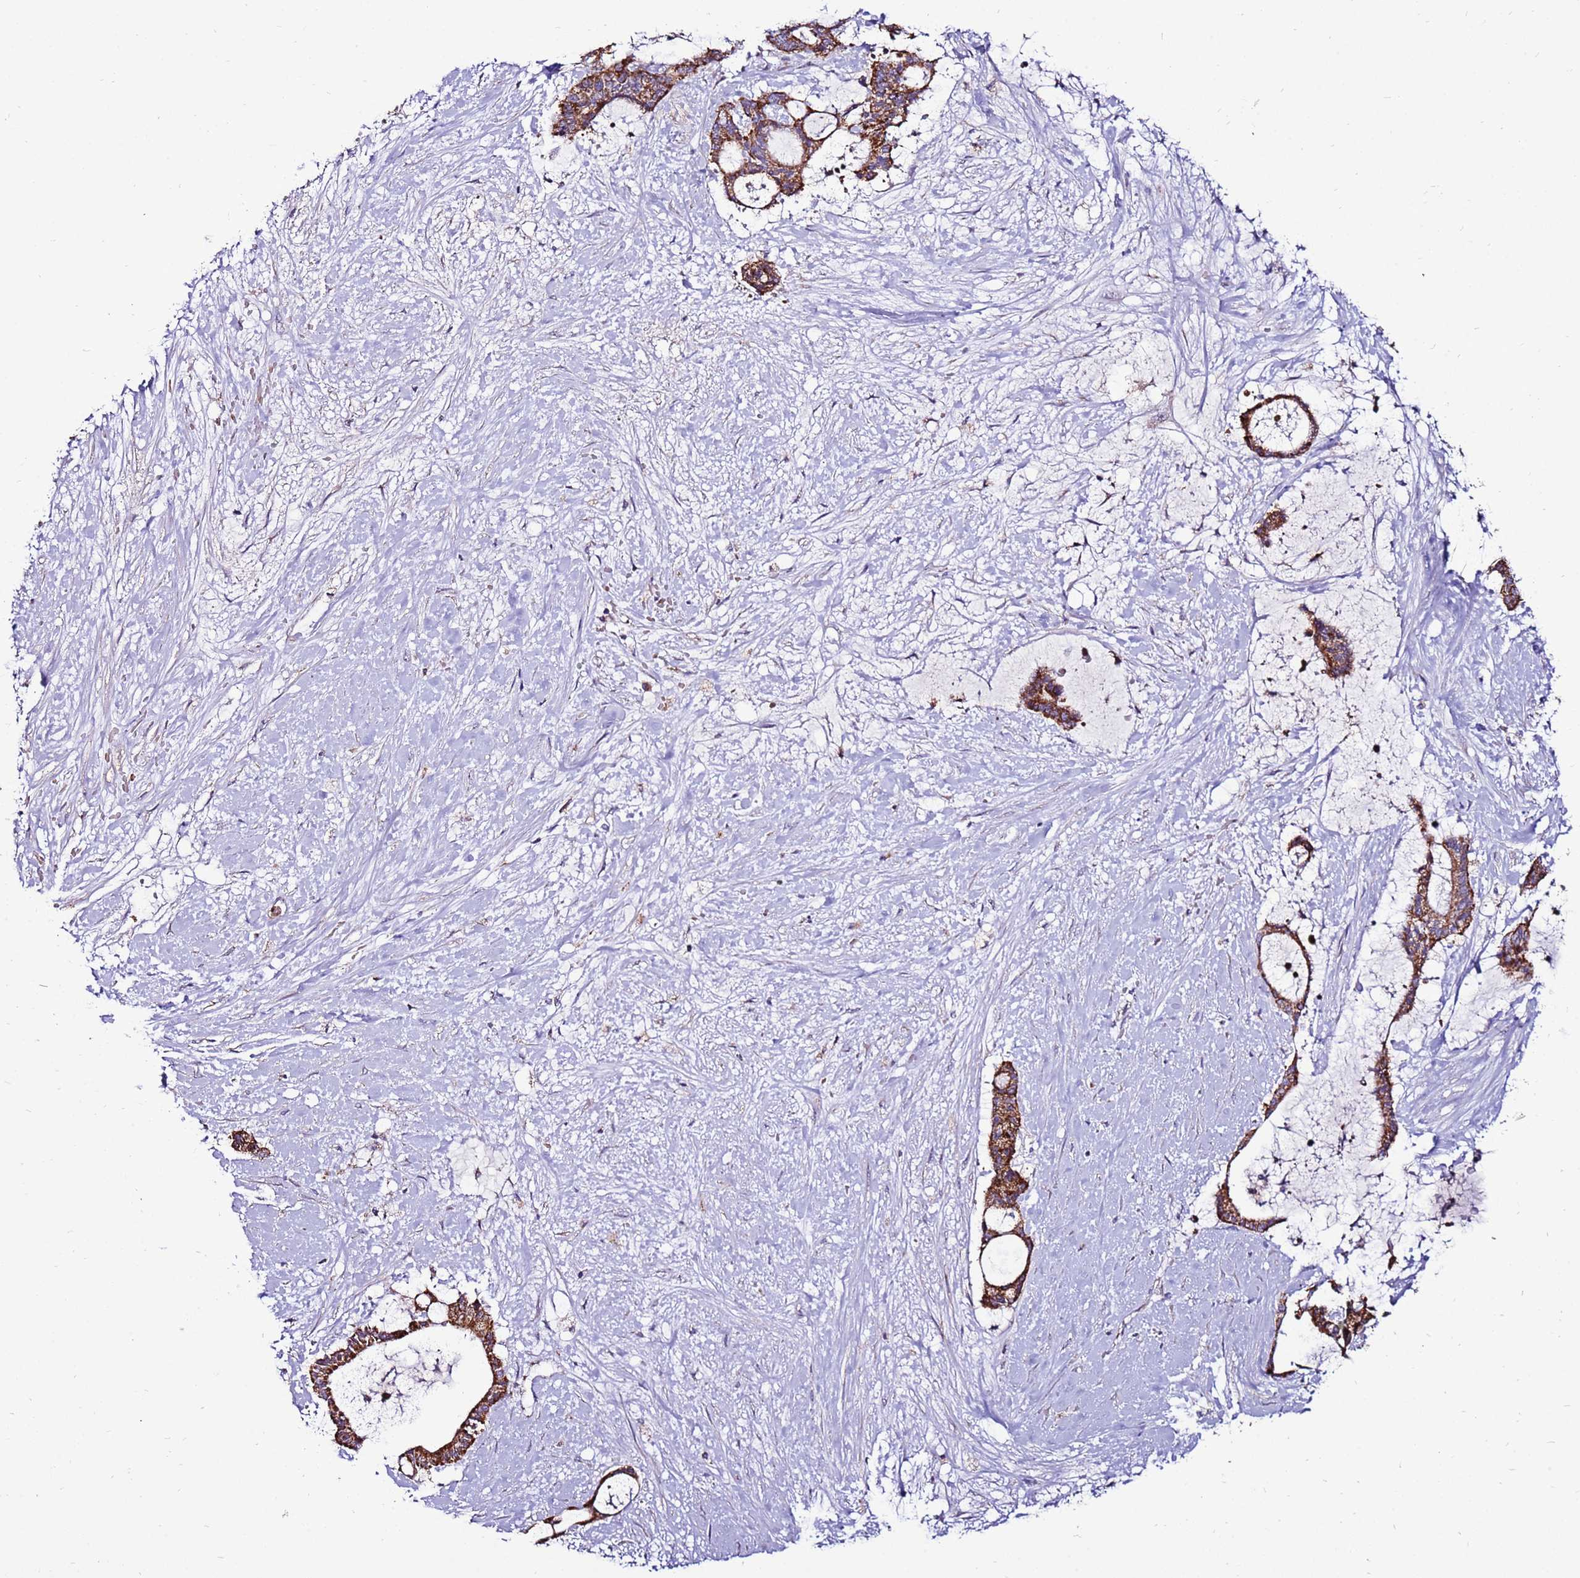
{"staining": {"intensity": "strong", "quantity": ">75%", "location": "cytoplasmic/membranous"}, "tissue": "liver cancer", "cell_type": "Tumor cells", "image_type": "cancer", "snomed": [{"axis": "morphology", "description": "Normal tissue, NOS"}, {"axis": "morphology", "description": "Cholangiocarcinoma"}, {"axis": "topography", "description": "Liver"}, {"axis": "topography", "description": "Peripheral nerve tissue"}], "caption": "Immunohistochemical staining of cholangiocarcinoma (liver) exhibits high levels of strong cytoplasmic/membranous positivity in about >75% of tumor cells. The staining was performed using DAB, with brown indicating positive protein expression. Nuclei are stained blue with hematoxylin.", "gene": "SPSB3", "patient": {"sex": "female", "age": 73}}